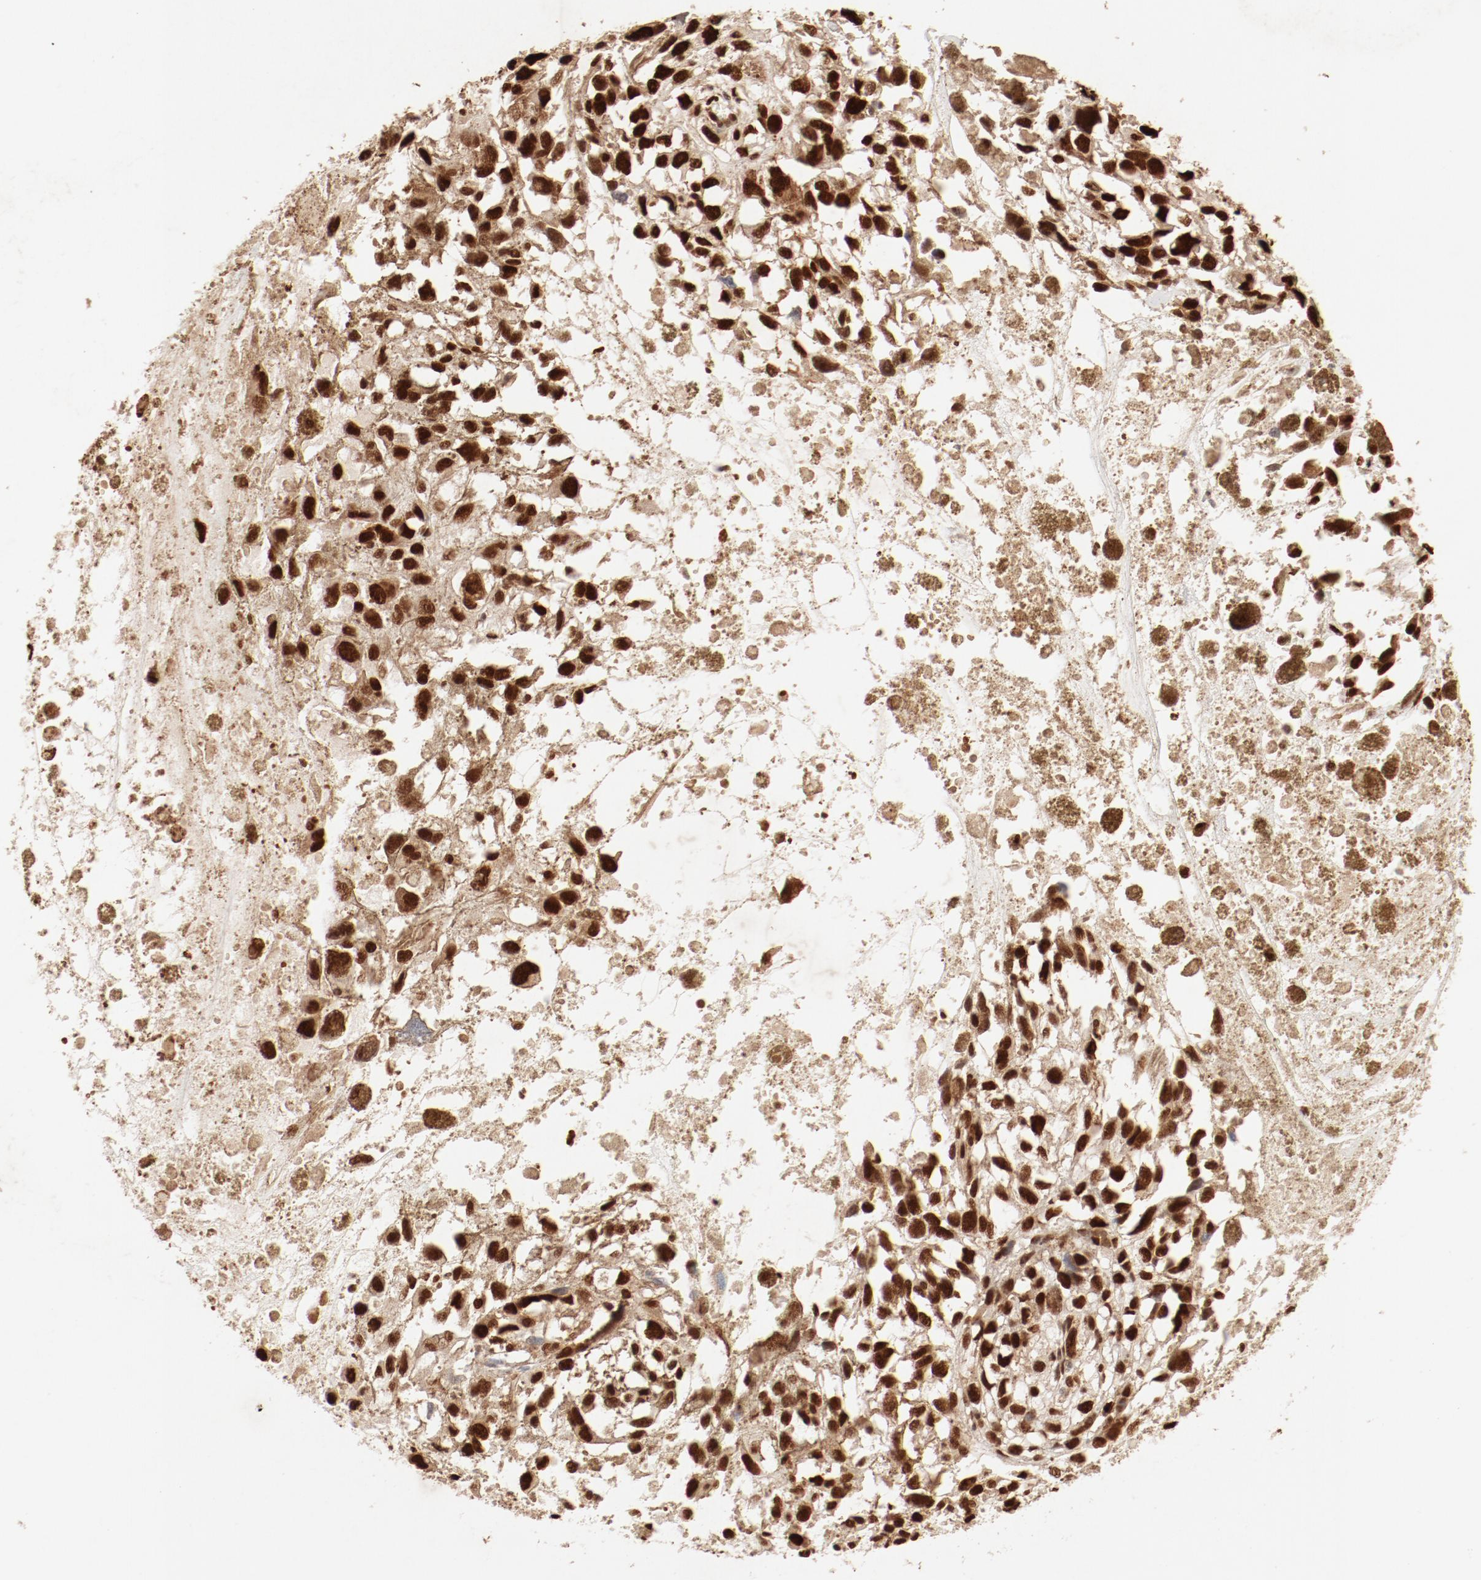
{"staining": {"intensity": "strong", "quantity": ">75%", "location": "nuclear"}, "tissue": "melanoma", "cell_type": "Tumor cells", "image_type": "cancer", "snomed": [{"axis": "morphology", "description": "Malignant melanoma, Metastatic site"}, {"axis": "topography", "description": "Lymph node"}], "caption": "A brown stain highlights strong nuclear positivity of a protein in melanoma tumor cells. The staining was performed using DAB (3,3'-diaminobenzidine), with brown indicating positive protein expression. Nuclei are stained blue with hematoxylin.", "gene": "FAM50A", "patient": {"sex": "male", "age": 59}}